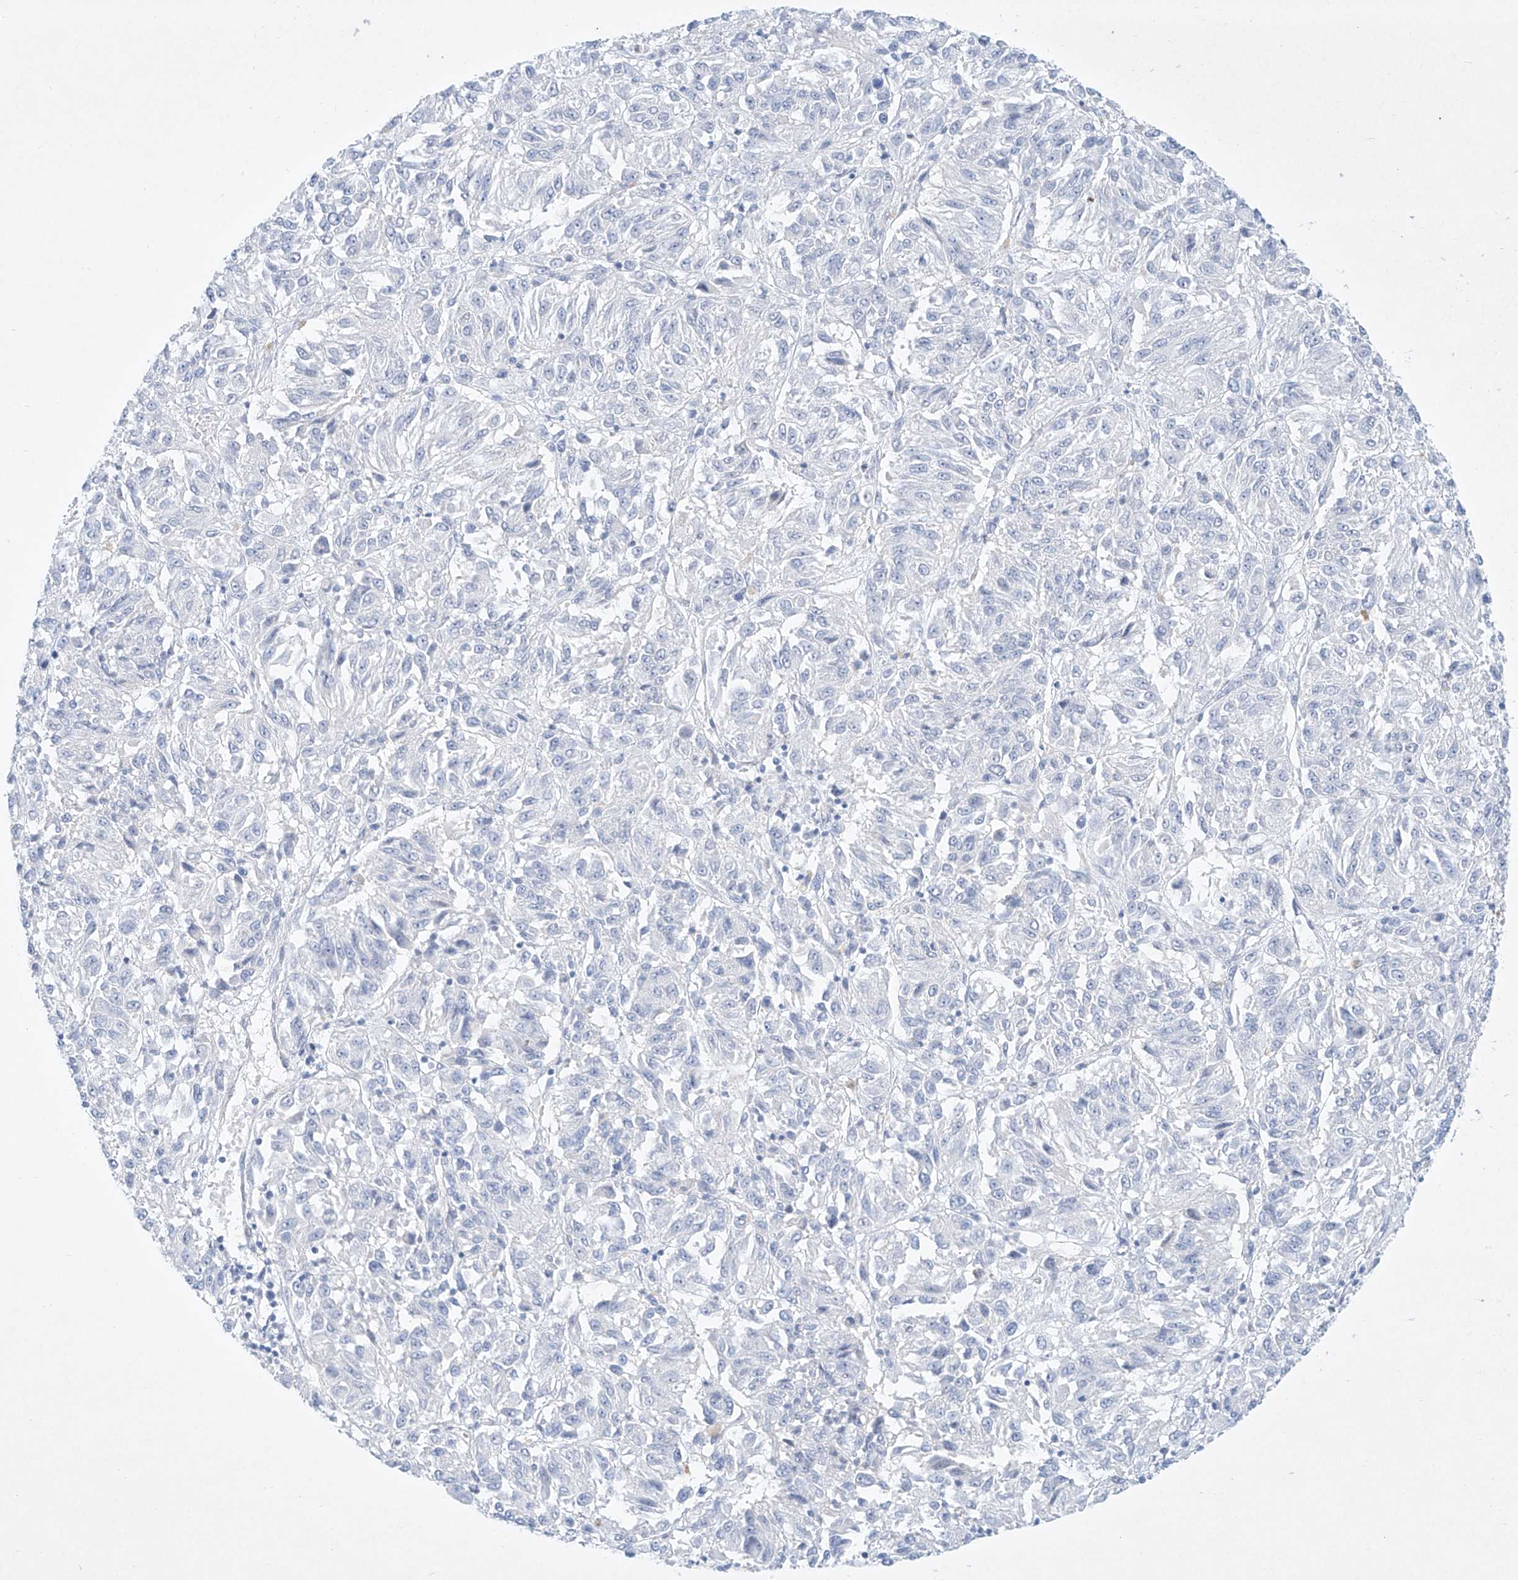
{"staining": {"intensity": "negative", "quantity": "none", "location": "none"}, "tissue": "melanoma", "cell_type": "Tumor cells", "image_type": "cancer", "snomed": [{"axis": "morphology", "description": "Malignant melanoma, Metastatic site"}, {"axis": "topography", "description": "Lung"}], "caption": "Histopathology image shows no significant protein positivity in tumor cells of melanoma.", "gene": "REEP2", "patient": {"sex": "male", "age": 64}}